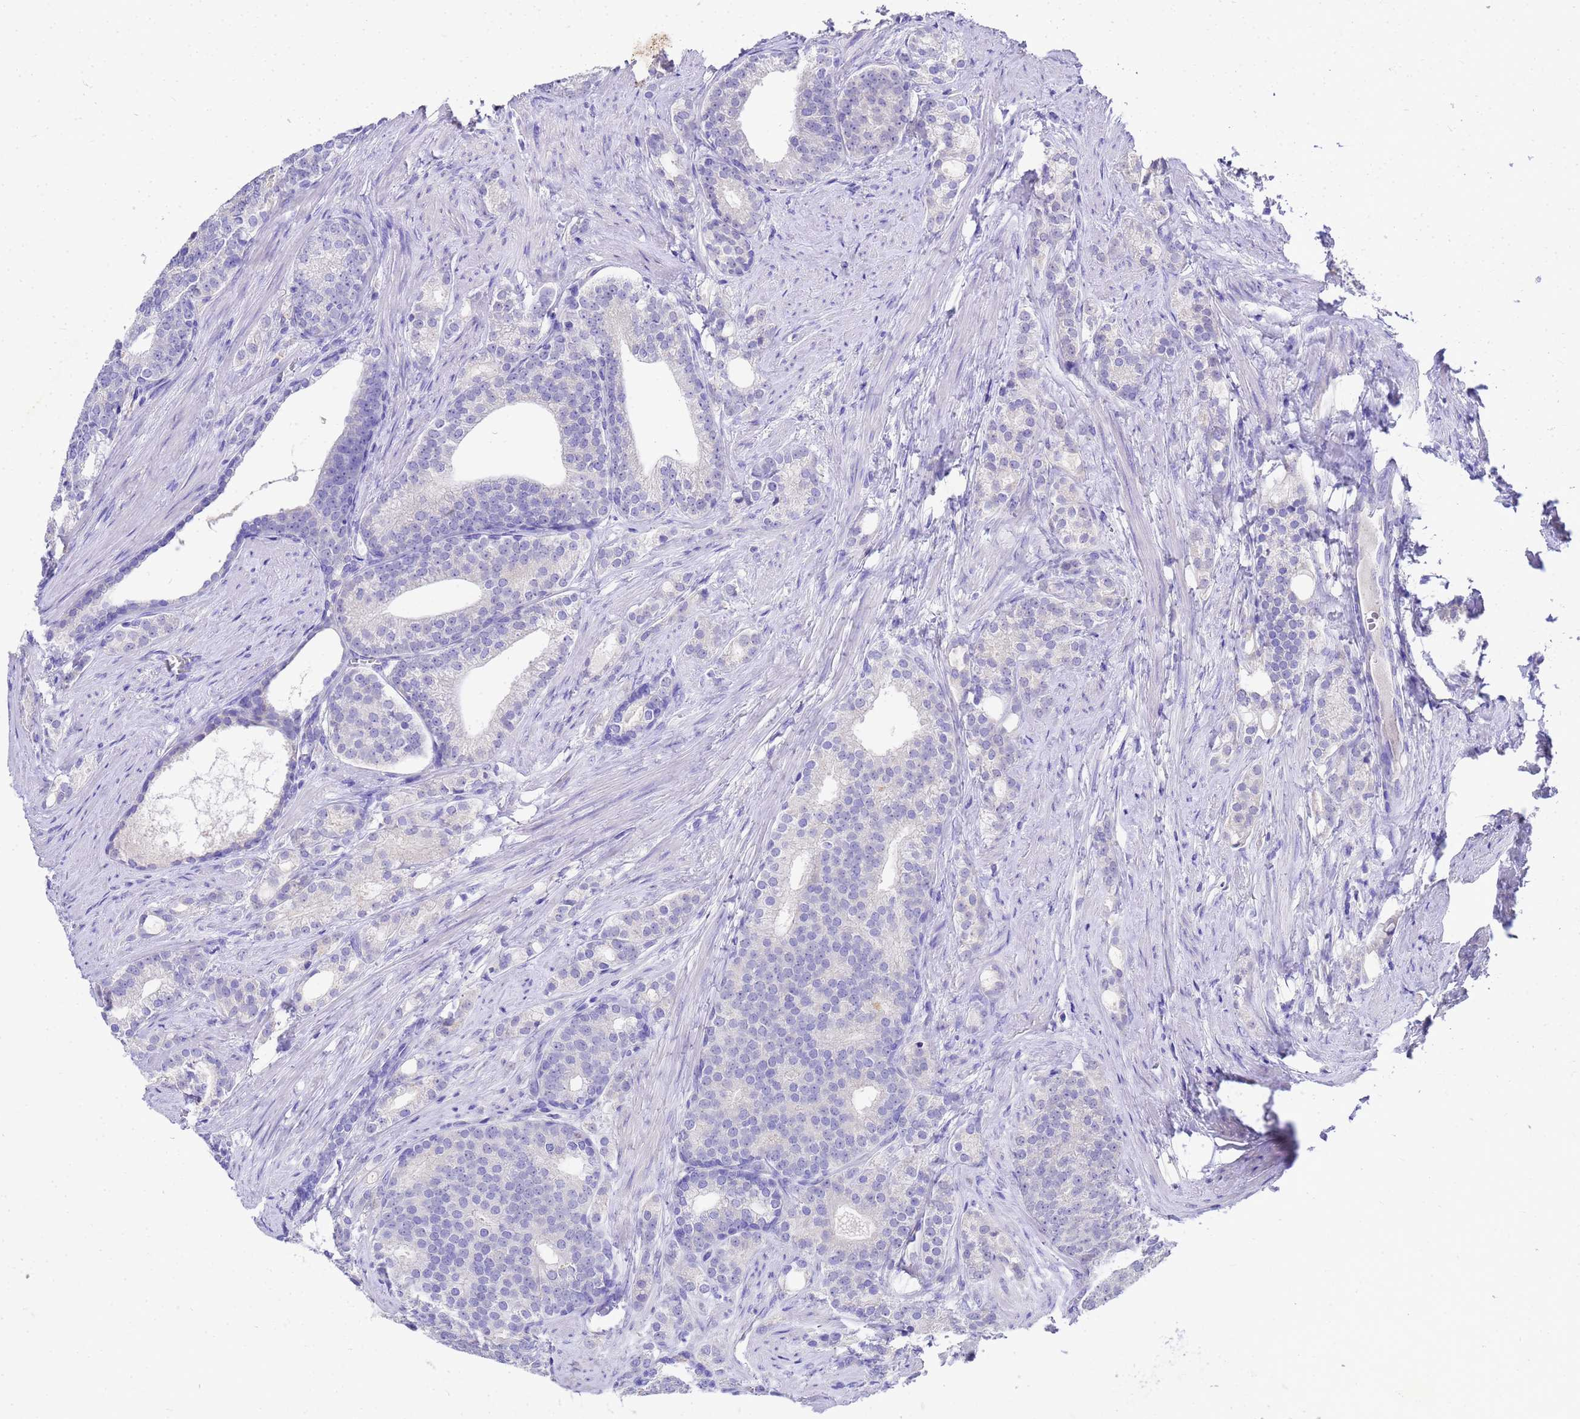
{"staining": {"intensity": "negative", "quantity": "none", "location": "none"}, "tissue": "prostate cancer", "cell_type": "Tumor cells", "image_type": "cancer", "snomed": [{"axis": "morphology", "description": "Adenocarcinoma, Low grade"}, {"axis": "topography", "description": "Prostate"}], "caption": "The photomicrograph demonstrates no staining of tumor cells in adenocarcinoma (low-grade) (prostate).", "gene": "MS4A13", "patient": {"sex": "male", "age": 71}}